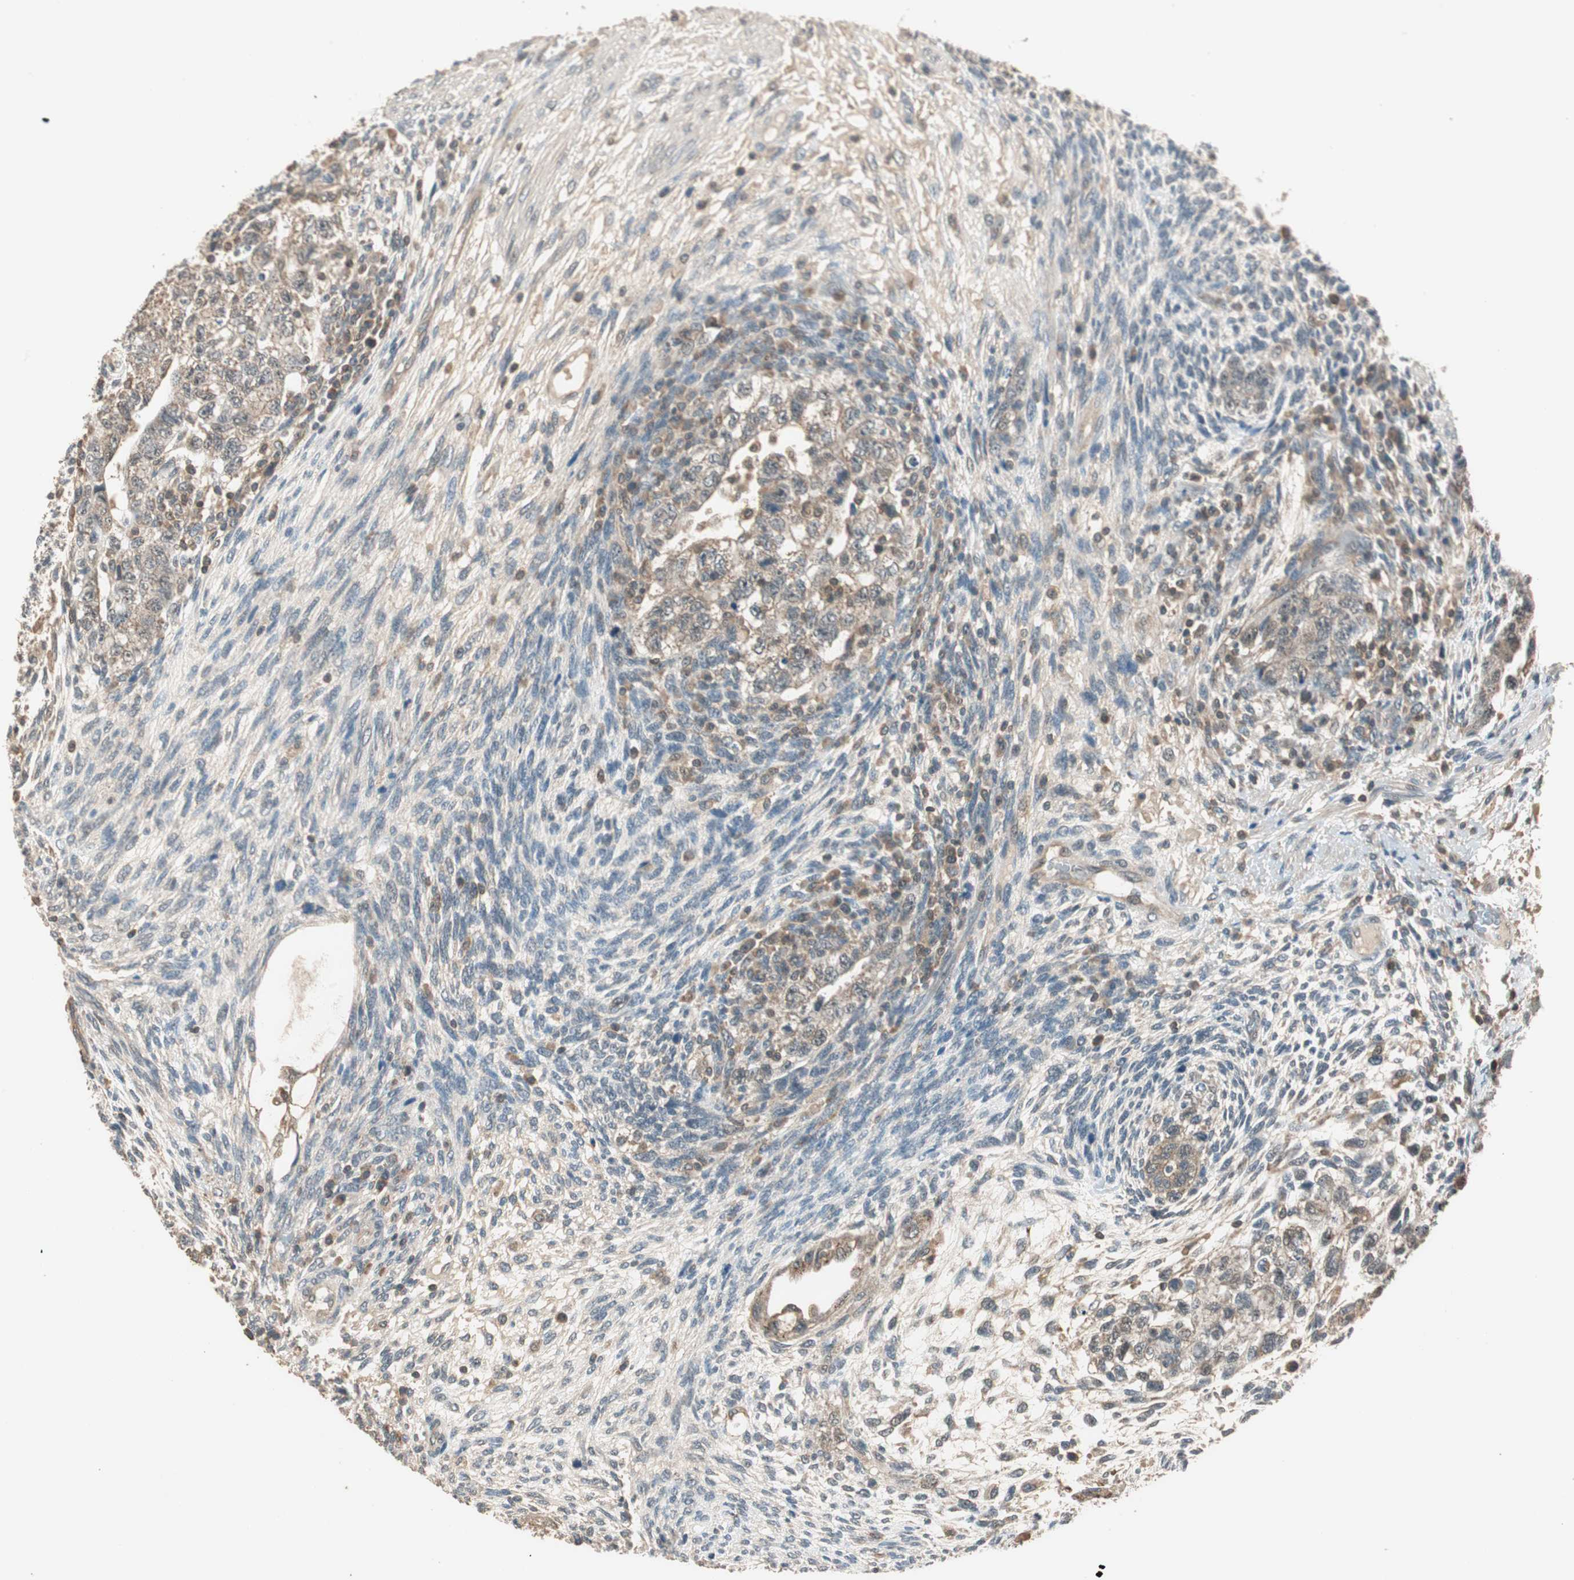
{"staining": {"intensity": "weak", "quantity": ">75%", "location": "cytoplasmic/membranous"}, "tissue": "testis cancer", "cell_type": "Tumor cells", "image_type": "cancer", "snomed": [{"axis": "morphology", "description": "Normal tissue, NOS"}, {"axis": "morphology", "description": "Carcinoma, Embryonal, NOS"}, {"axis": "topography", "description": "Testis"}], "caption": "Immunohistochemistry (IHC) histopathology image of human testis embryonal carcinoma stained for a protein (brown), which reveals low levels of weak cytoplasmic/membranous expression in about >75% of tumor cells.", "gene": "TRIM21", "patient": {"sex": "male", "age": 36}}